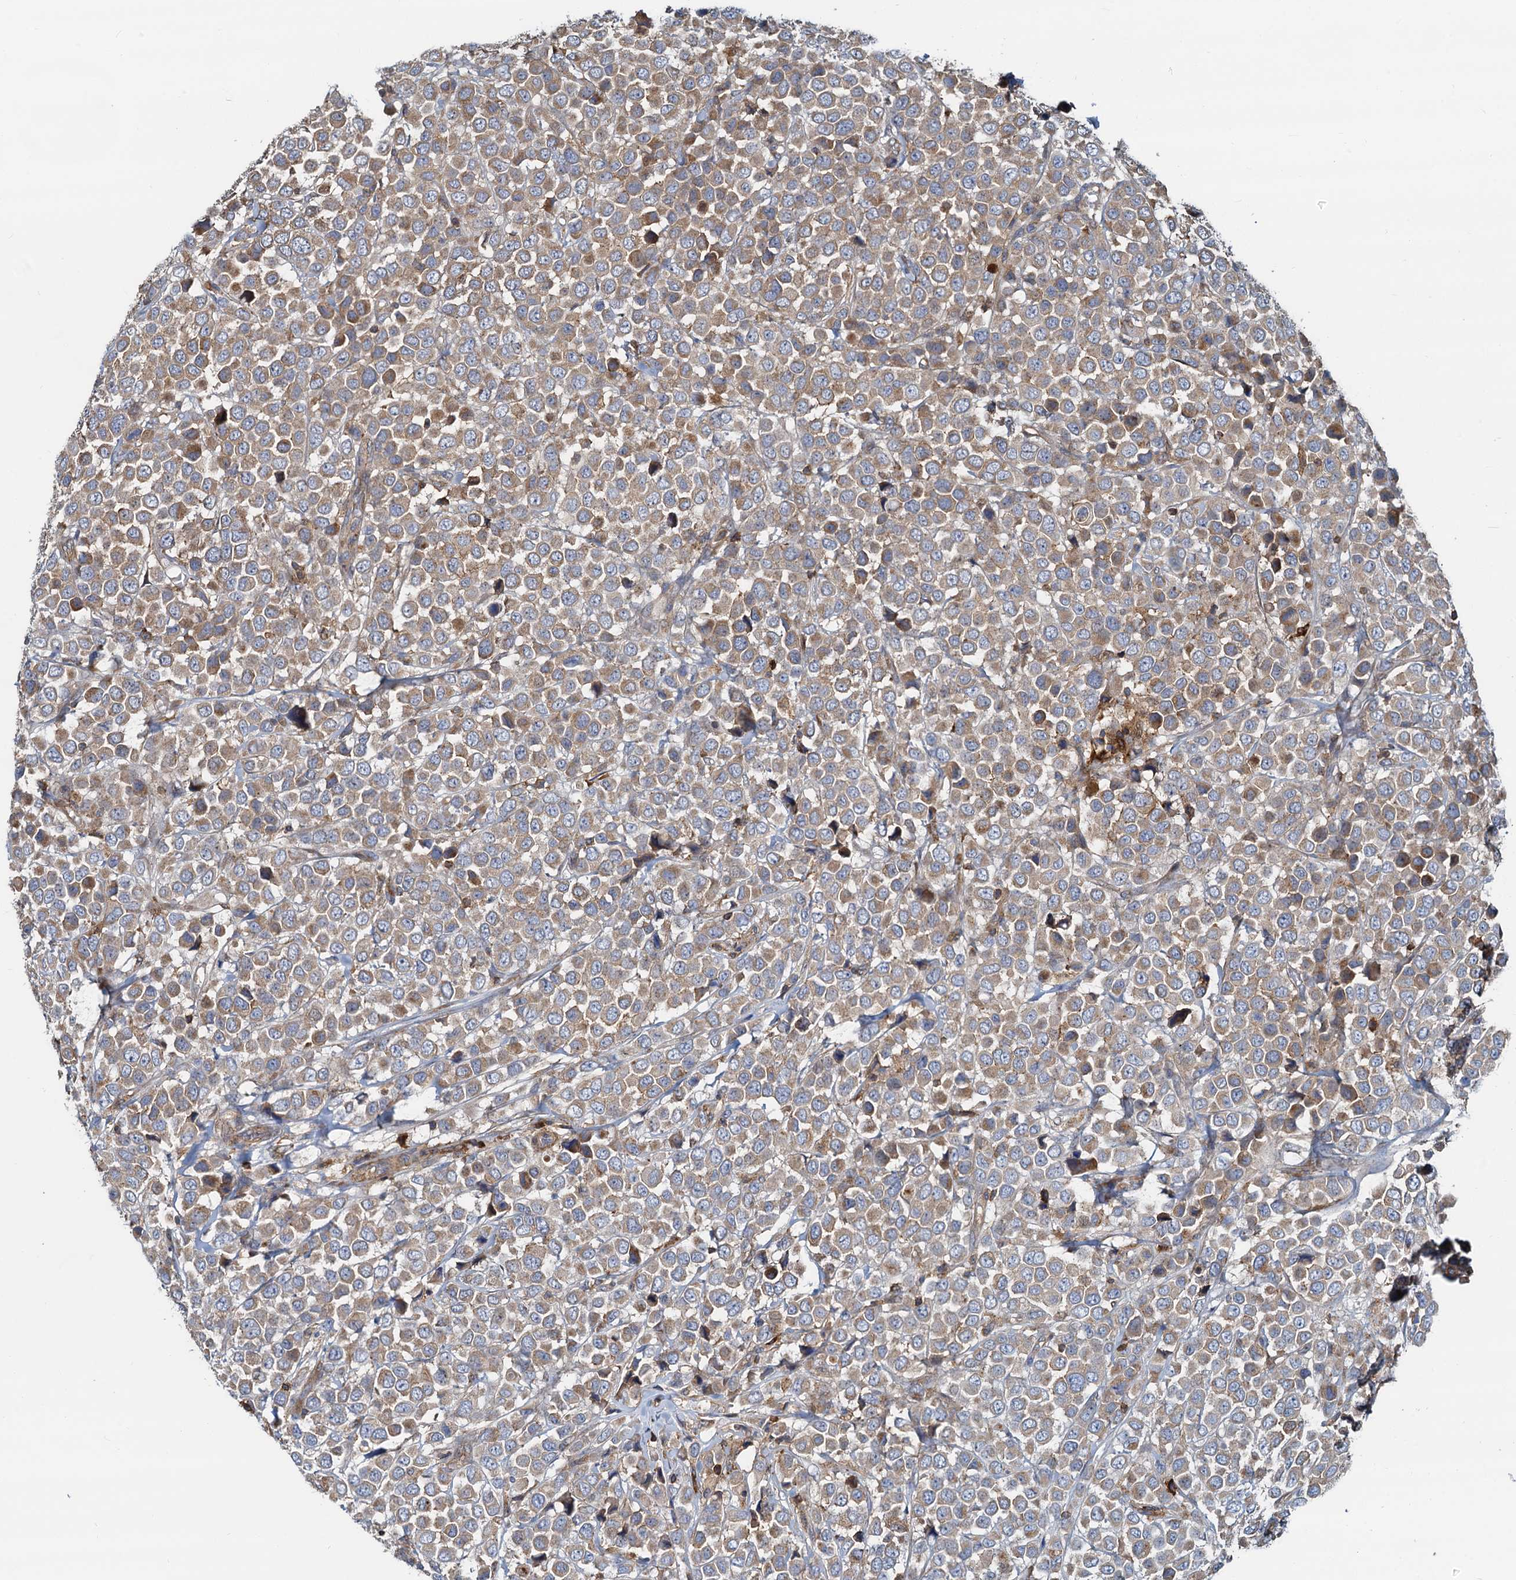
{"staining": {"intensity": "moderate", "quantity": ">75%", "location": "cytoplasmic/membranous"}, "tissue": "breast cancer", "cell_type": "Tumor cells", "image_type": "cancer", "snomed": [{"axis": "morphology", "description": "Duct carcinoma"}, {"axis": "topography", "description": "Breast"}], "caption": "Tumor cells exhibit medium levels of moderate cytoplasmic/membranous staining in about >75% of cells in breast infiltrating ductal carcinoma.", "gene": "LNX2", "patient": {"sex": "female", "age": 61}}